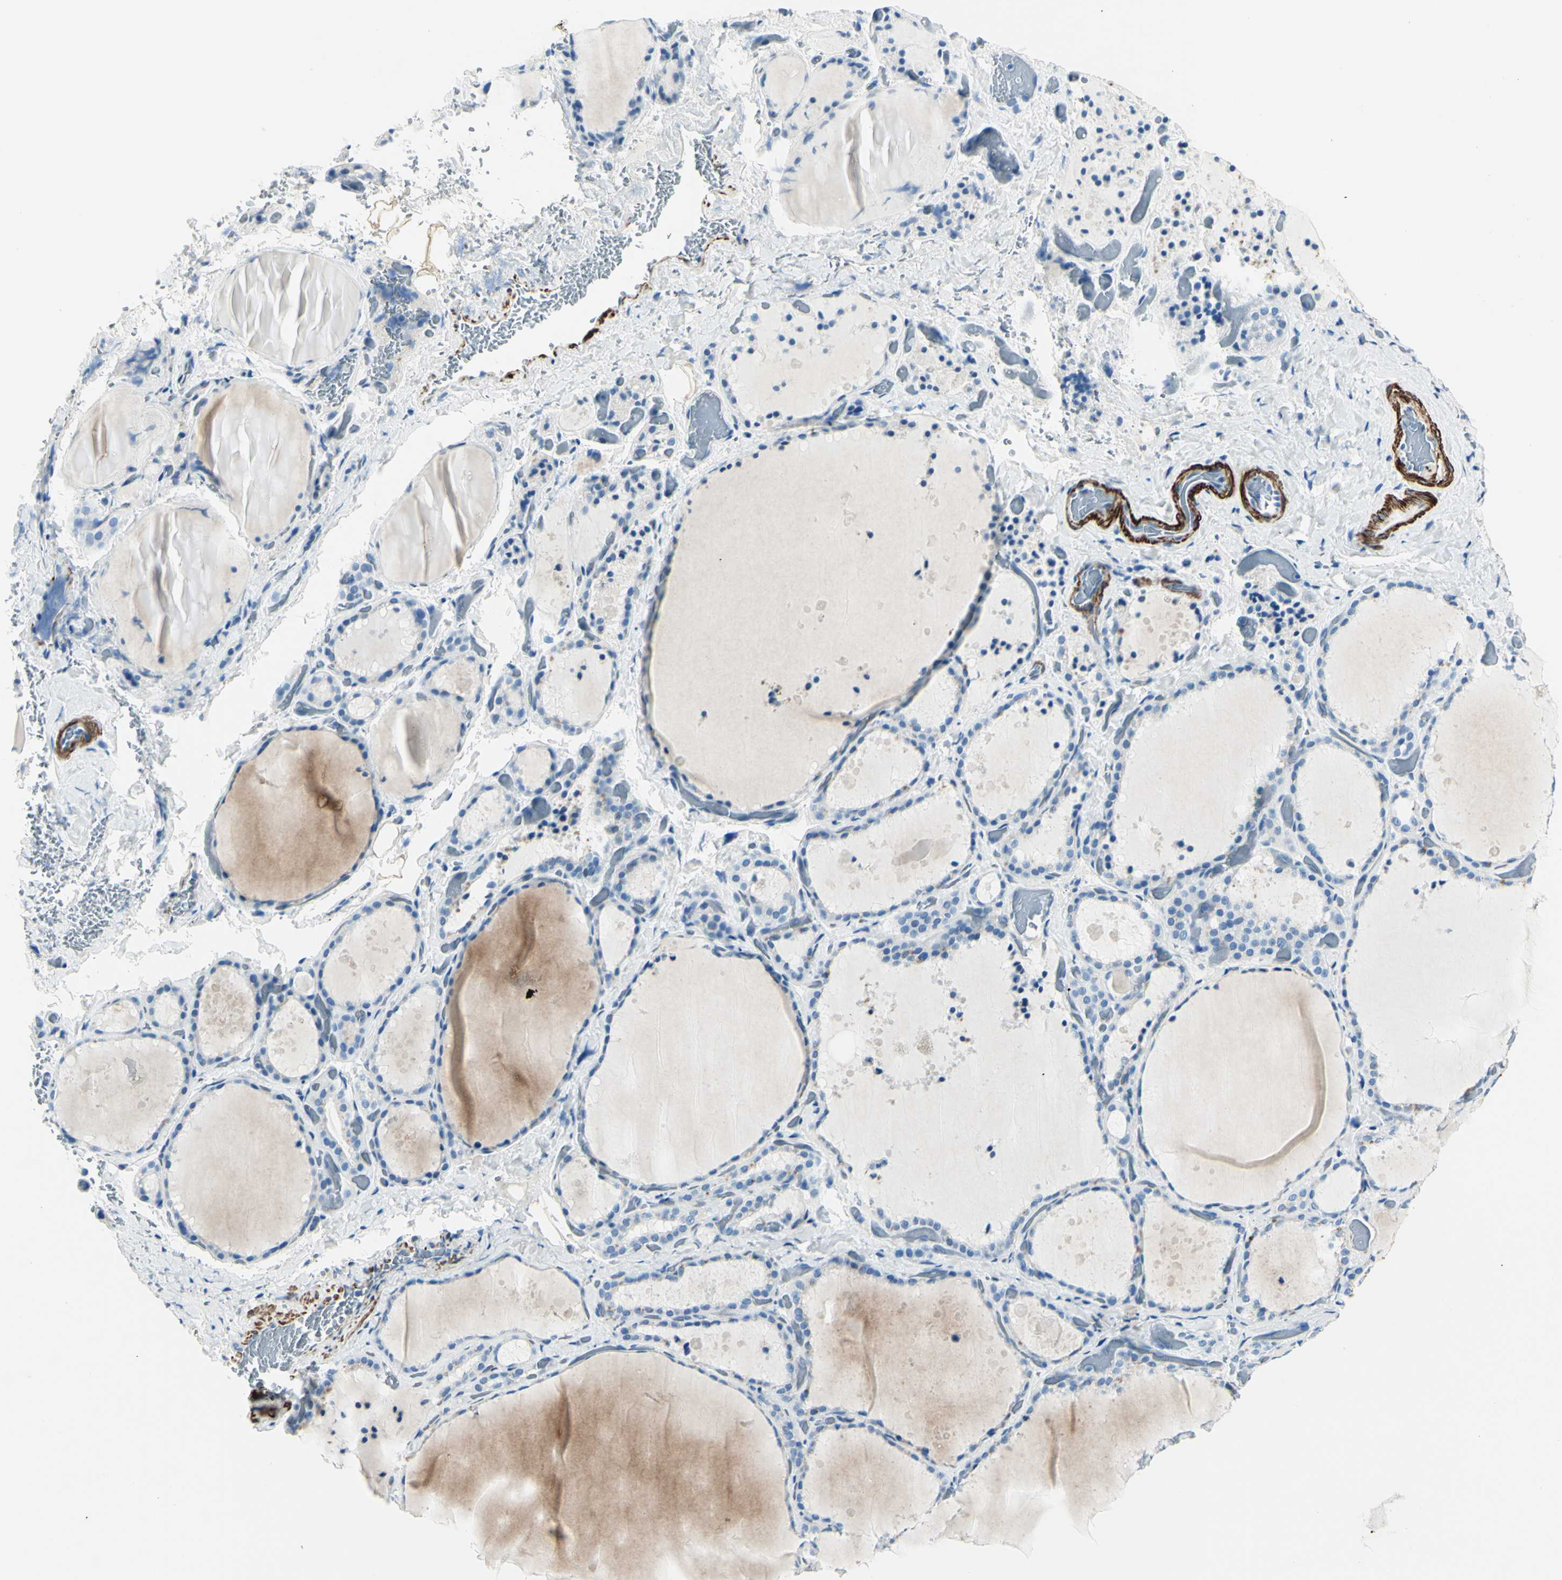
{"staining": {"intensity": "weak", "quantity": "<25%", "location": "cytoplasmic/membranous"}, "tissue": "thyroid gland", "cell_type": "Glandular cells", "image_type": "normal", "snomed": [{"axis": "morphology", "description": "Normal tissue, NOS"}, {"axis": "topography", "description": "Thyroid gland"}], "caption": "A high-resolution histopathology image shows immunohistochemistry staining of unremarkable thyroid gland, which reveals no significant staining in glandular cells.", "gene": "CDH15", "patient": {"sex": "female", "age": 44}}